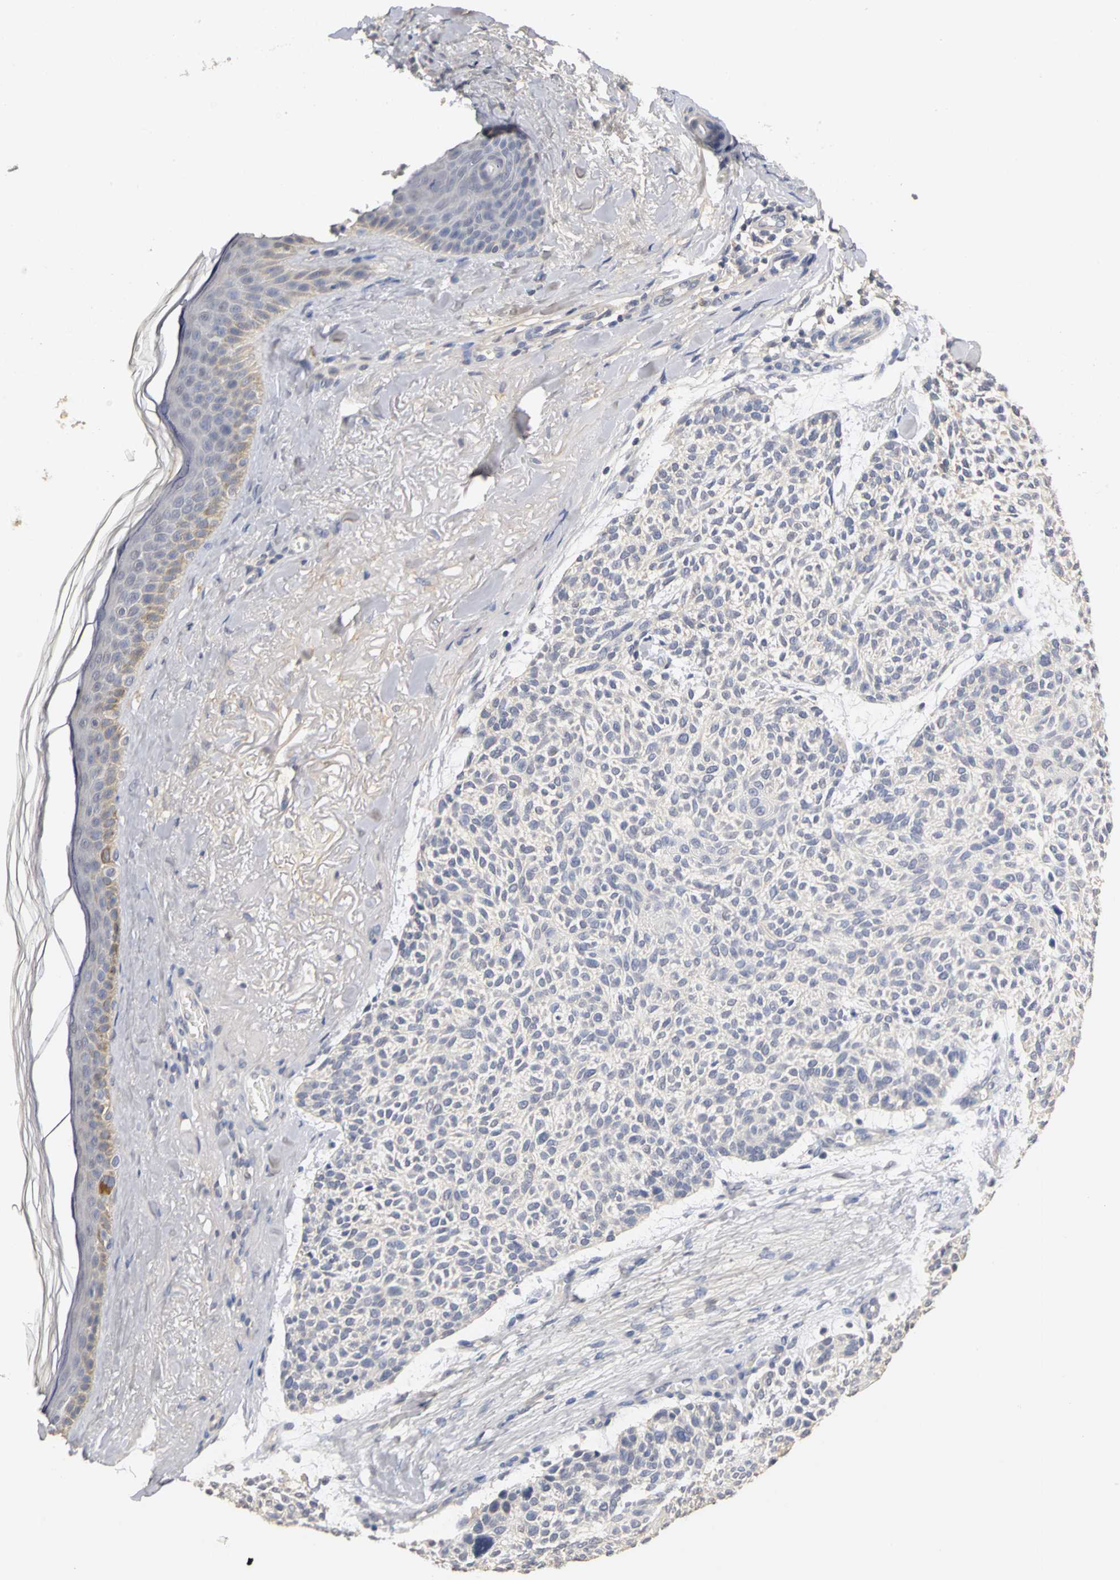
{"staining": {"intensity": "negative", "quantity": "none", "location": "none"}, "tissue": "skin cancer", "cell_type": "Tumor cells", "image_type": "cancer", "snomed": [{"axis": "morphology", "description": "Normal tissue, NOS"}, {"axis": "morphology", "description": "Basal cell carcinoma"}, {"axis": "topography", "description": "Skin"}], "caption": "An IHC histopathology image of skin basal cell carcinoma is shown. There is no staining in tumor cells of skin basal cell carcinoma.", "gene": "PGR", "patient": {"sex": "female", "age": 70}}